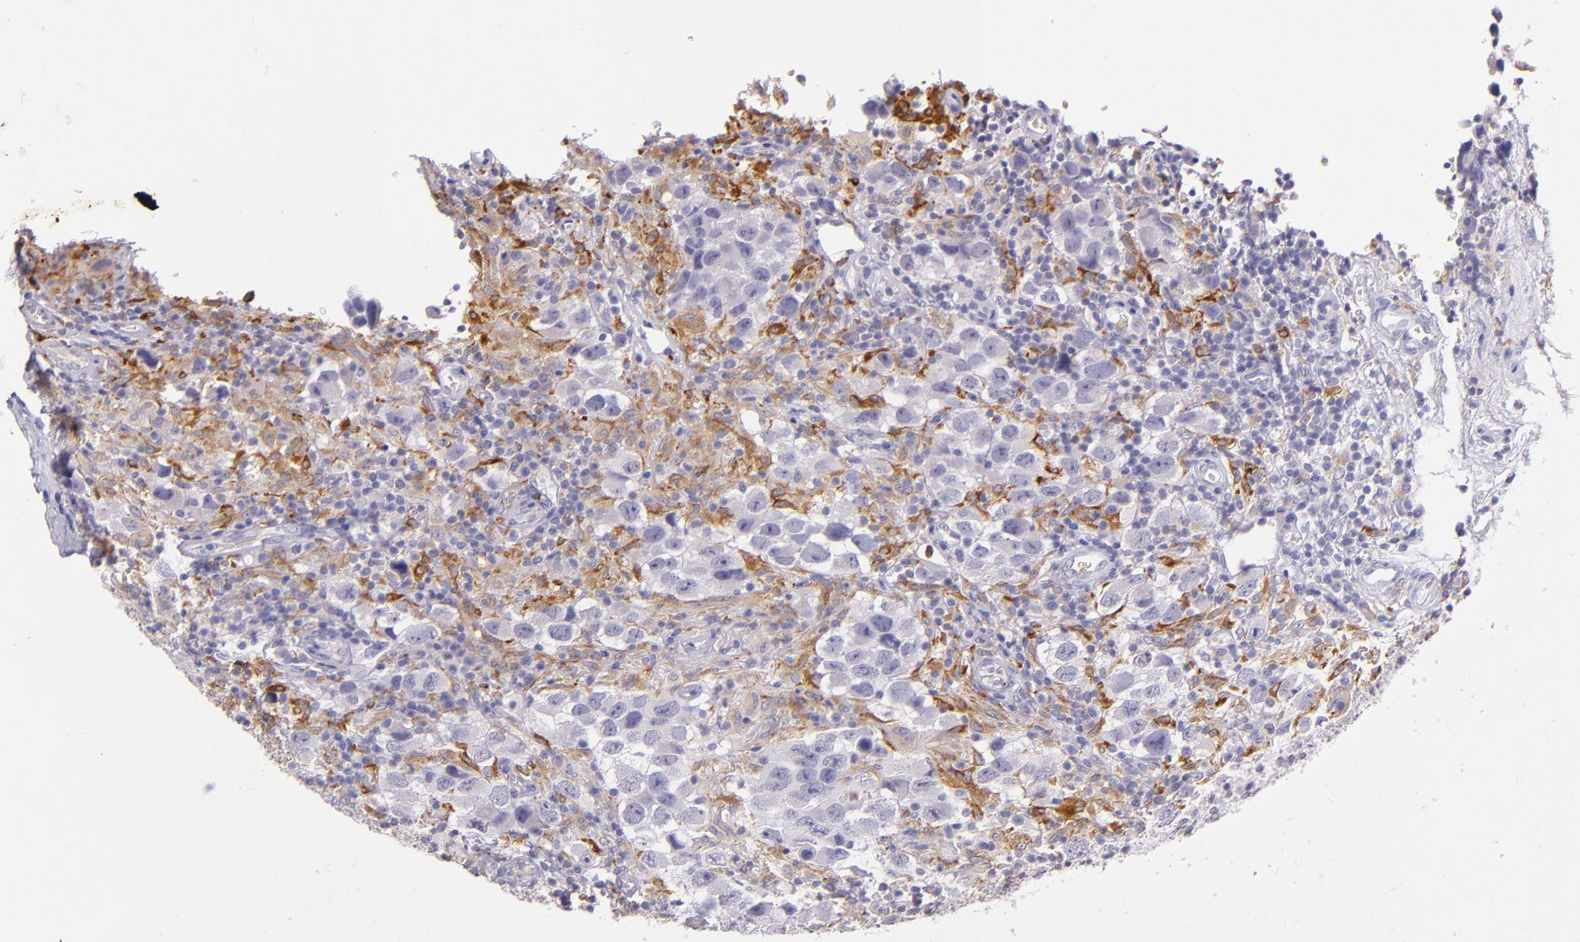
{"staining": {"intensity": "negative", "quantity": "none", "location": "none"}, "tissue": "testis cancer", "cell_type": "Tumor cells", "image_type": "cancer", "snomed": [{"axis": "morphology", "description": "Carcinoma, Embryonal, NOS"}, {"axis": "topography", "description": "Testis"}], "caption": "Histopathology image shows no protein positivity in tumor cells of embryonal carcinoma (testis) tissue. (DAB (3,3'-diaminobenzidine) immunohistochemistry with hematoxylin counter stain).", "gene": "RTN1", "patient": {"sex": "male", "age": 21}}